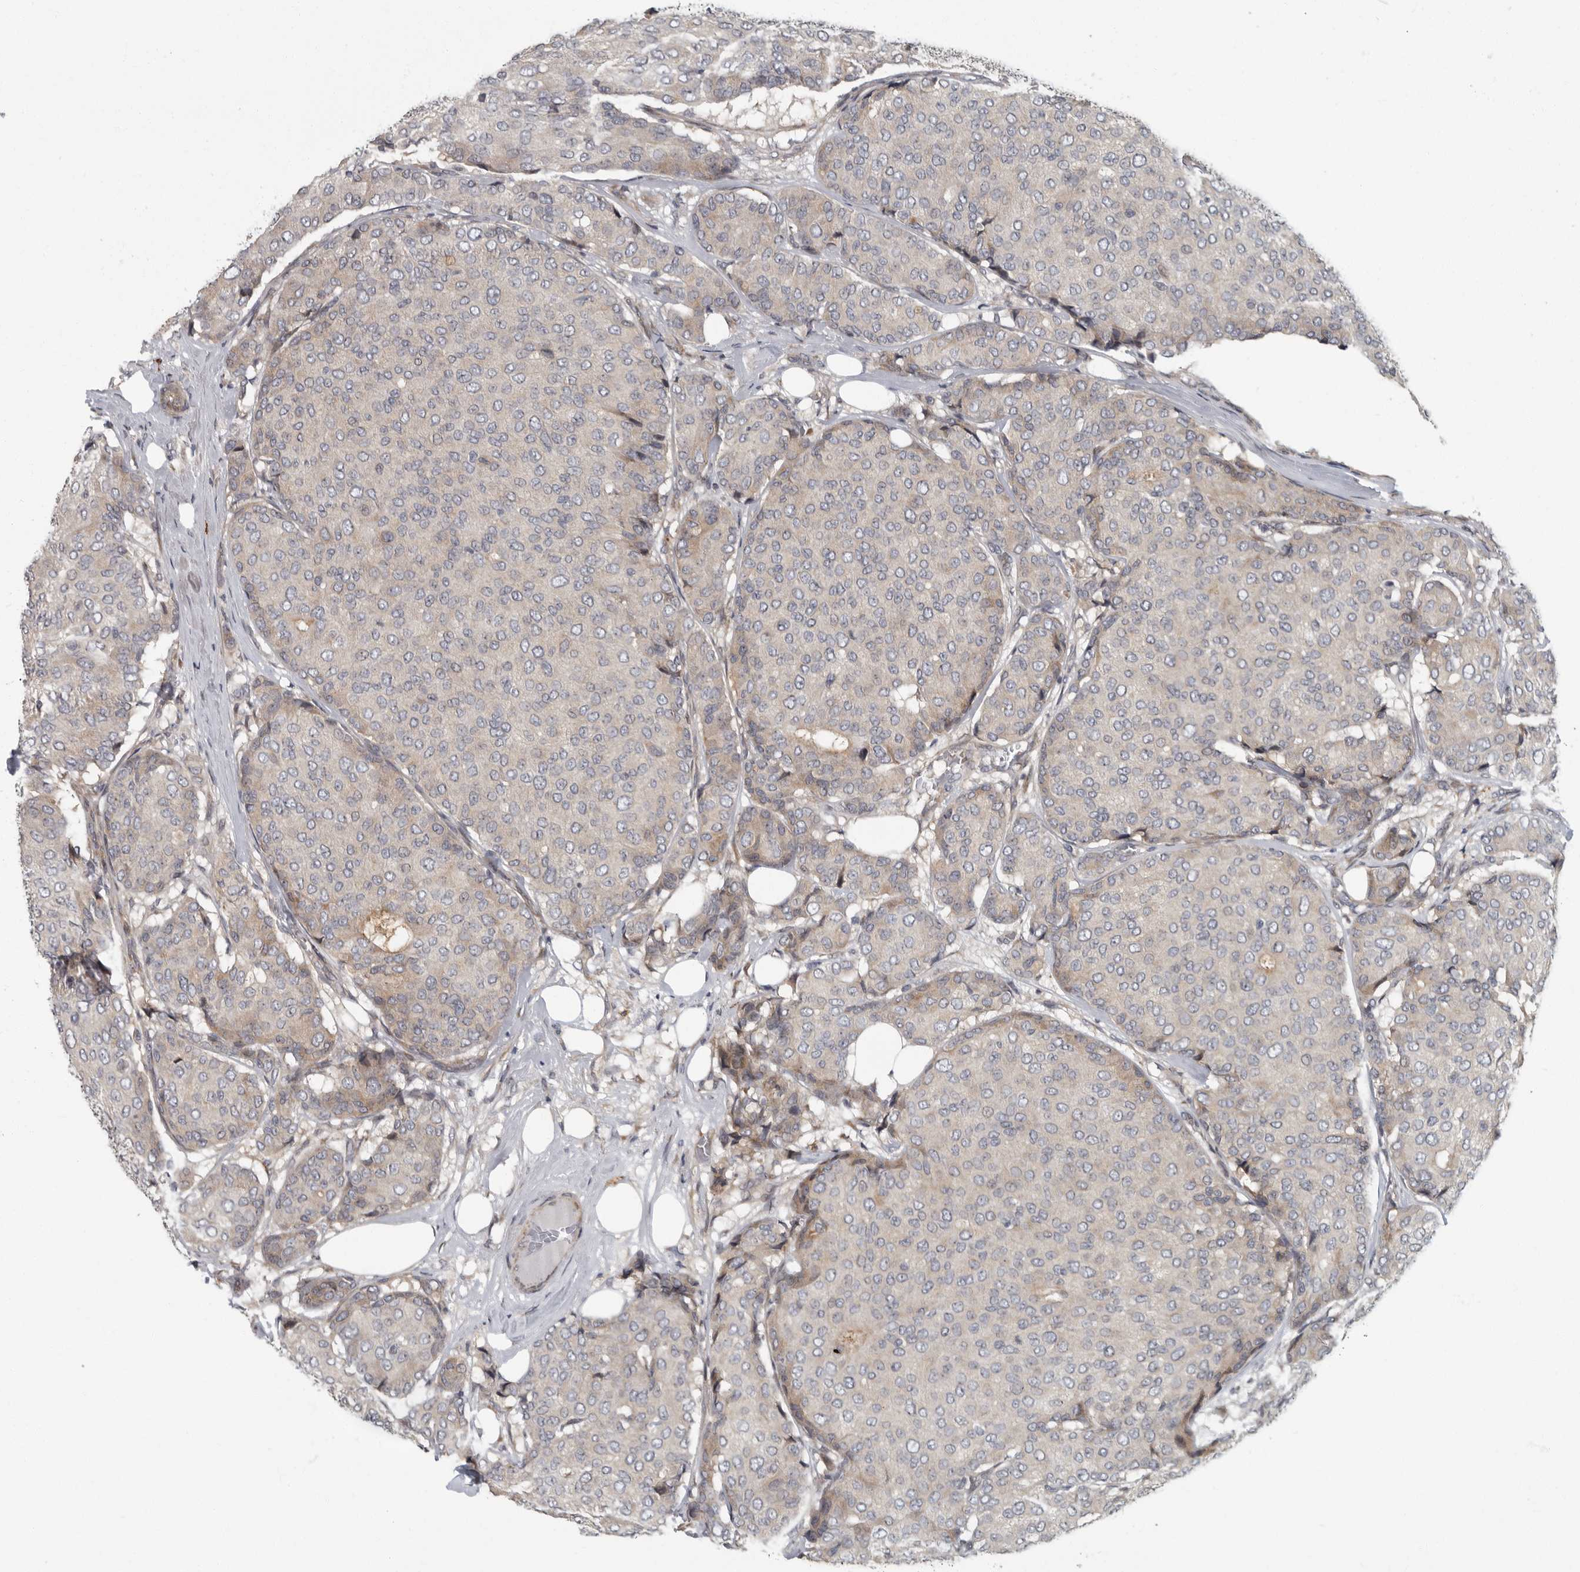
{"staining": {"intensity": "weak", "quantity": "<25%", "location": "cytoplasmic/membranous"}, "tissue": "breast cancer", "cell_type": "Tumor cells", "image_type": "cancer", "snomed": [{"axis": "morphology", "description": "Duct carcinoma"}, {"axis": "topography", "description": "Breast"}], "caption": "An image of human breast infiltrating ductal carcinoma is negative for staining in tumor cells.", "gene": "PDCD11", "patient": {"sex": "female", "age": 75}}